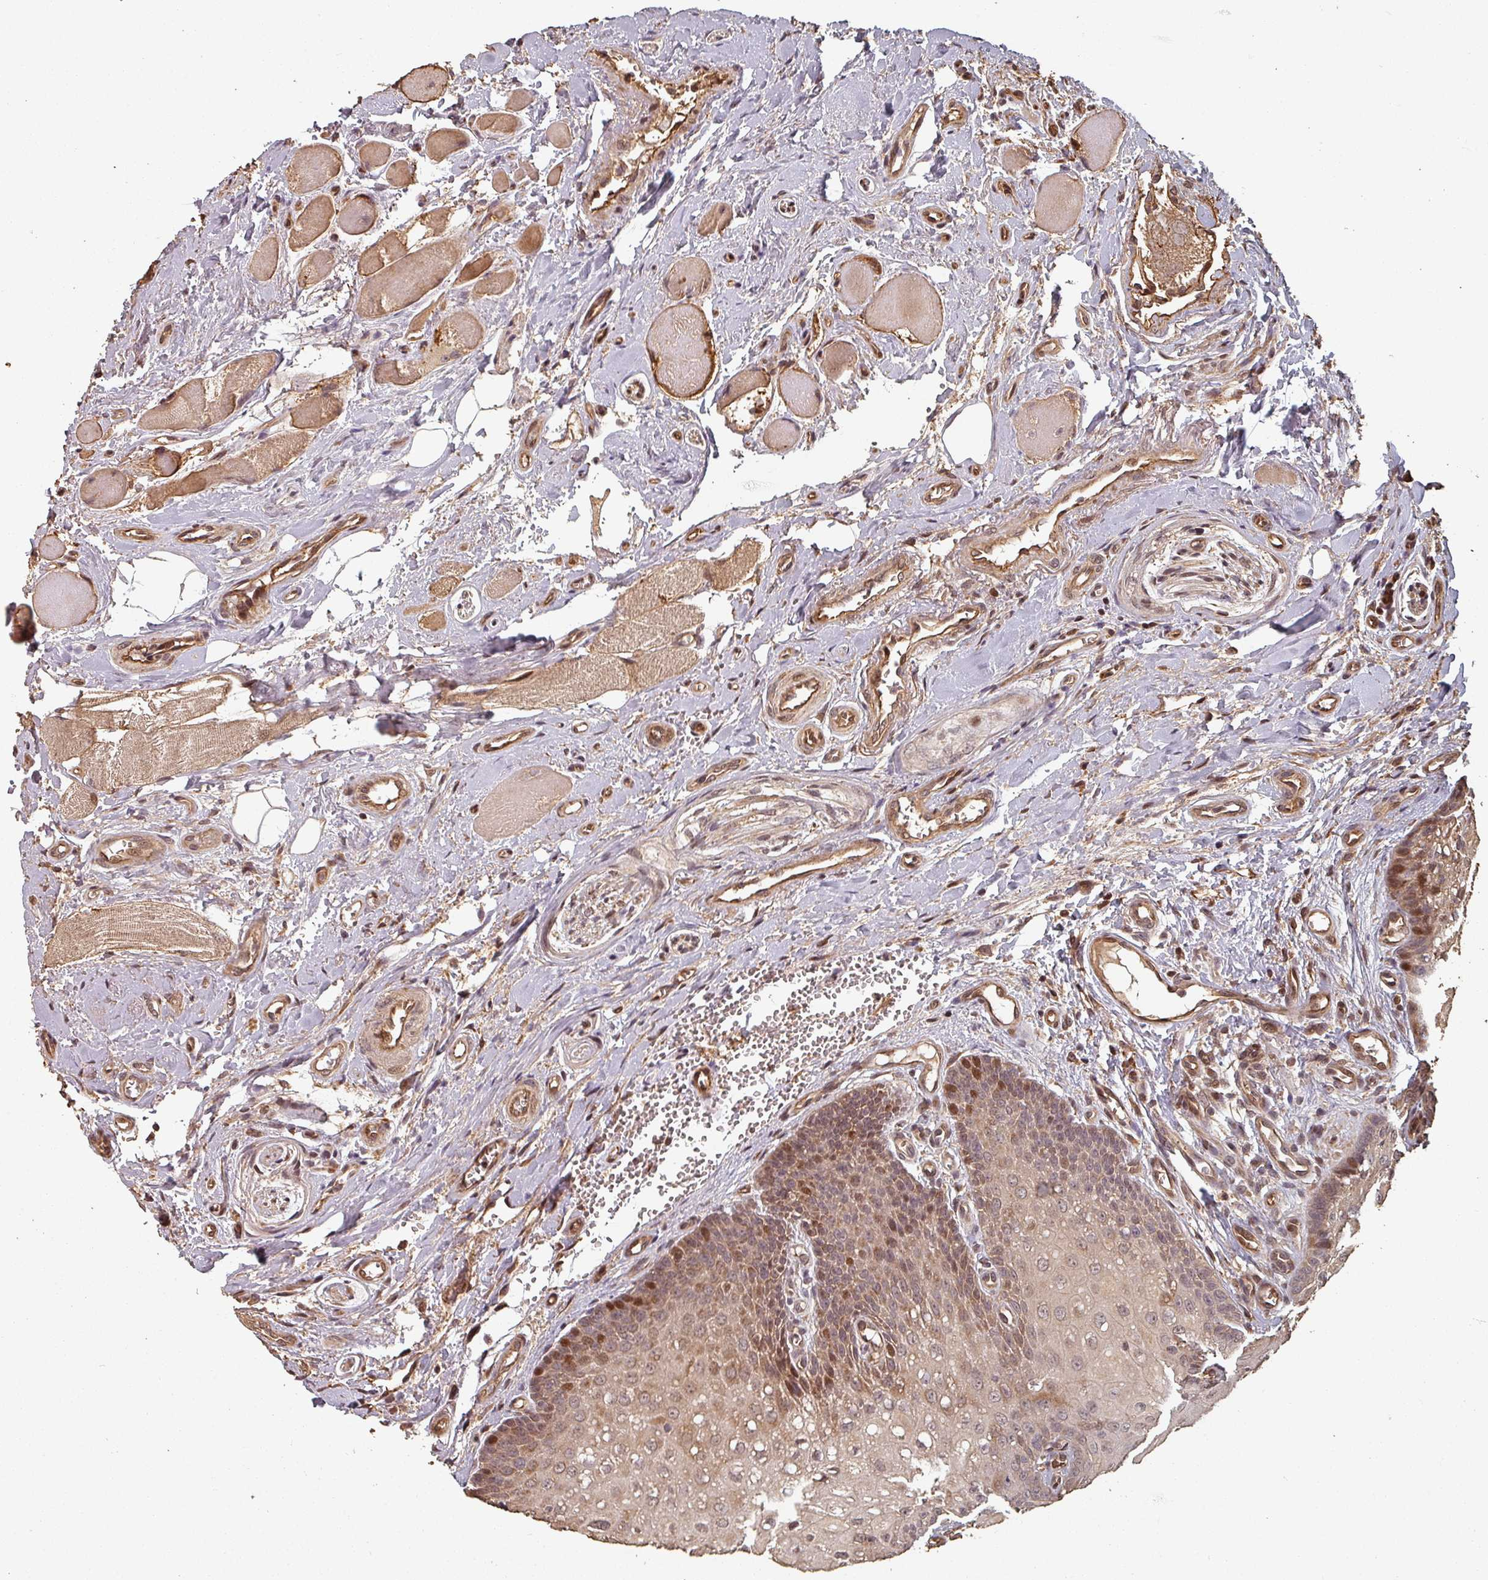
{"staining": {"intensity": "moderate", "quantity": ">75%", "location": "cytoplasmic/membranous,nuclear"}, "tissue": "oral mucosa", "cell_type": "Squamous epithelial cells", "image_type": "normal", "snomed": [{"axis": "morphology", "description": "Normal tissue, NOS"}, {"axis": "morphology", "description": "Squamous cell carcinoma, NOS"}, {"axis": "topography", "description": "Oral tissue"}, {"axis": "topography", "description": "Tounge, NOS"}, {"axis": "topography", "description": "Head-Neck"}], "caption": "Oral mucosa stained for a protein (brown) displays moderate cytoplasmic/membranous,nuclear positive expression in about >75% of squamous epithelial cells.", "gene": "EID1", "patient": {"sex": "male", "age": 79}}